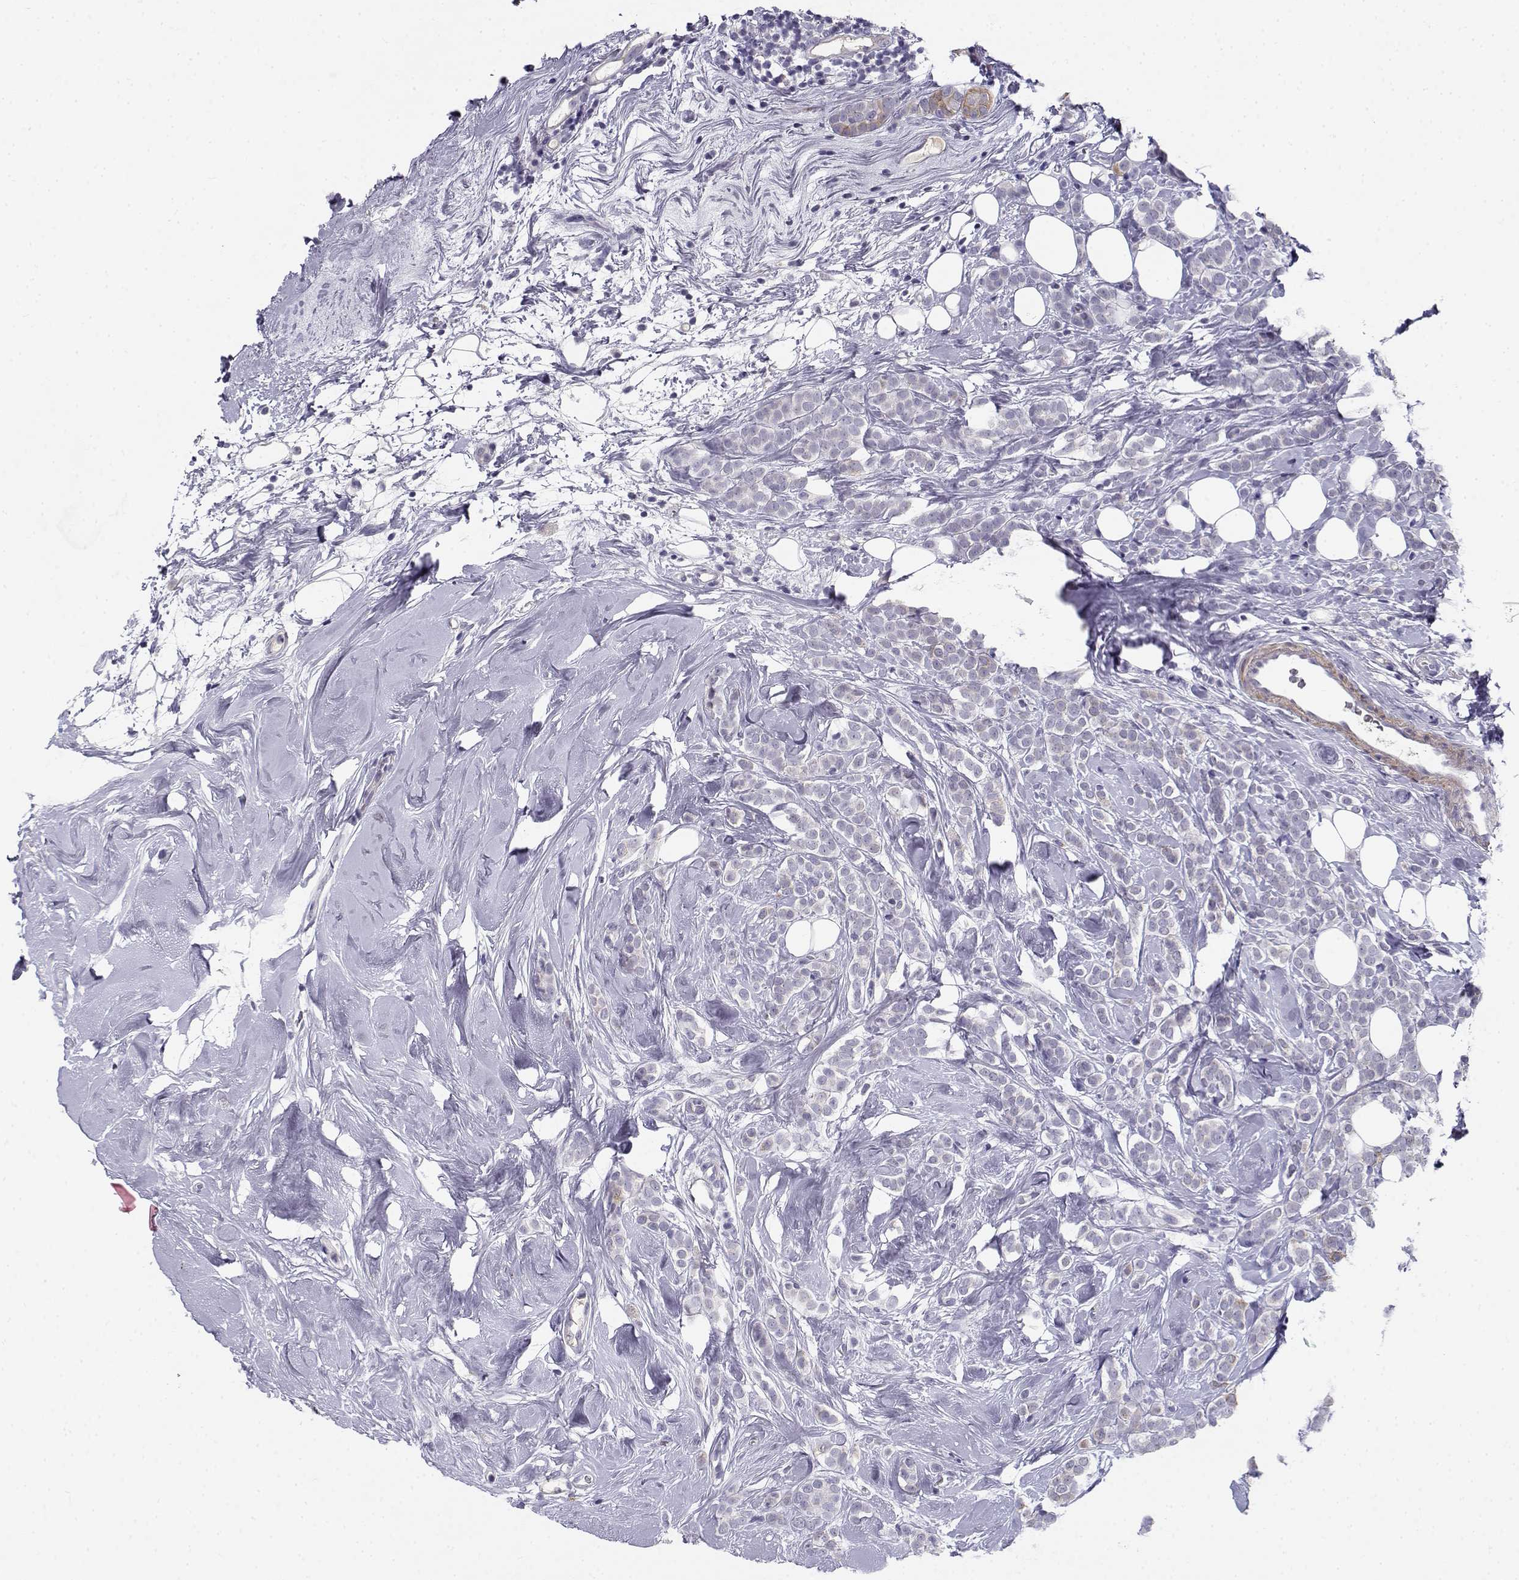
{"staining": {"intensity": "negative", "quantity": "none", "location": "none"}, "tissue": "breast cancer", "cell_type": "Tumor cells", "image_type": "cancer", "snomed": [{"axis": "morphology", "description": "Lobular carcinoma"}, {"axis": "topography", "description": "Breast"}], "caption": "IHC histopathology image of lobular carcinoma (breast) stained for a protein (brown), which shows no expression in tumor cells.", "gene": "CREB3L3", "patient": {"sex": "female", "age": 49}}